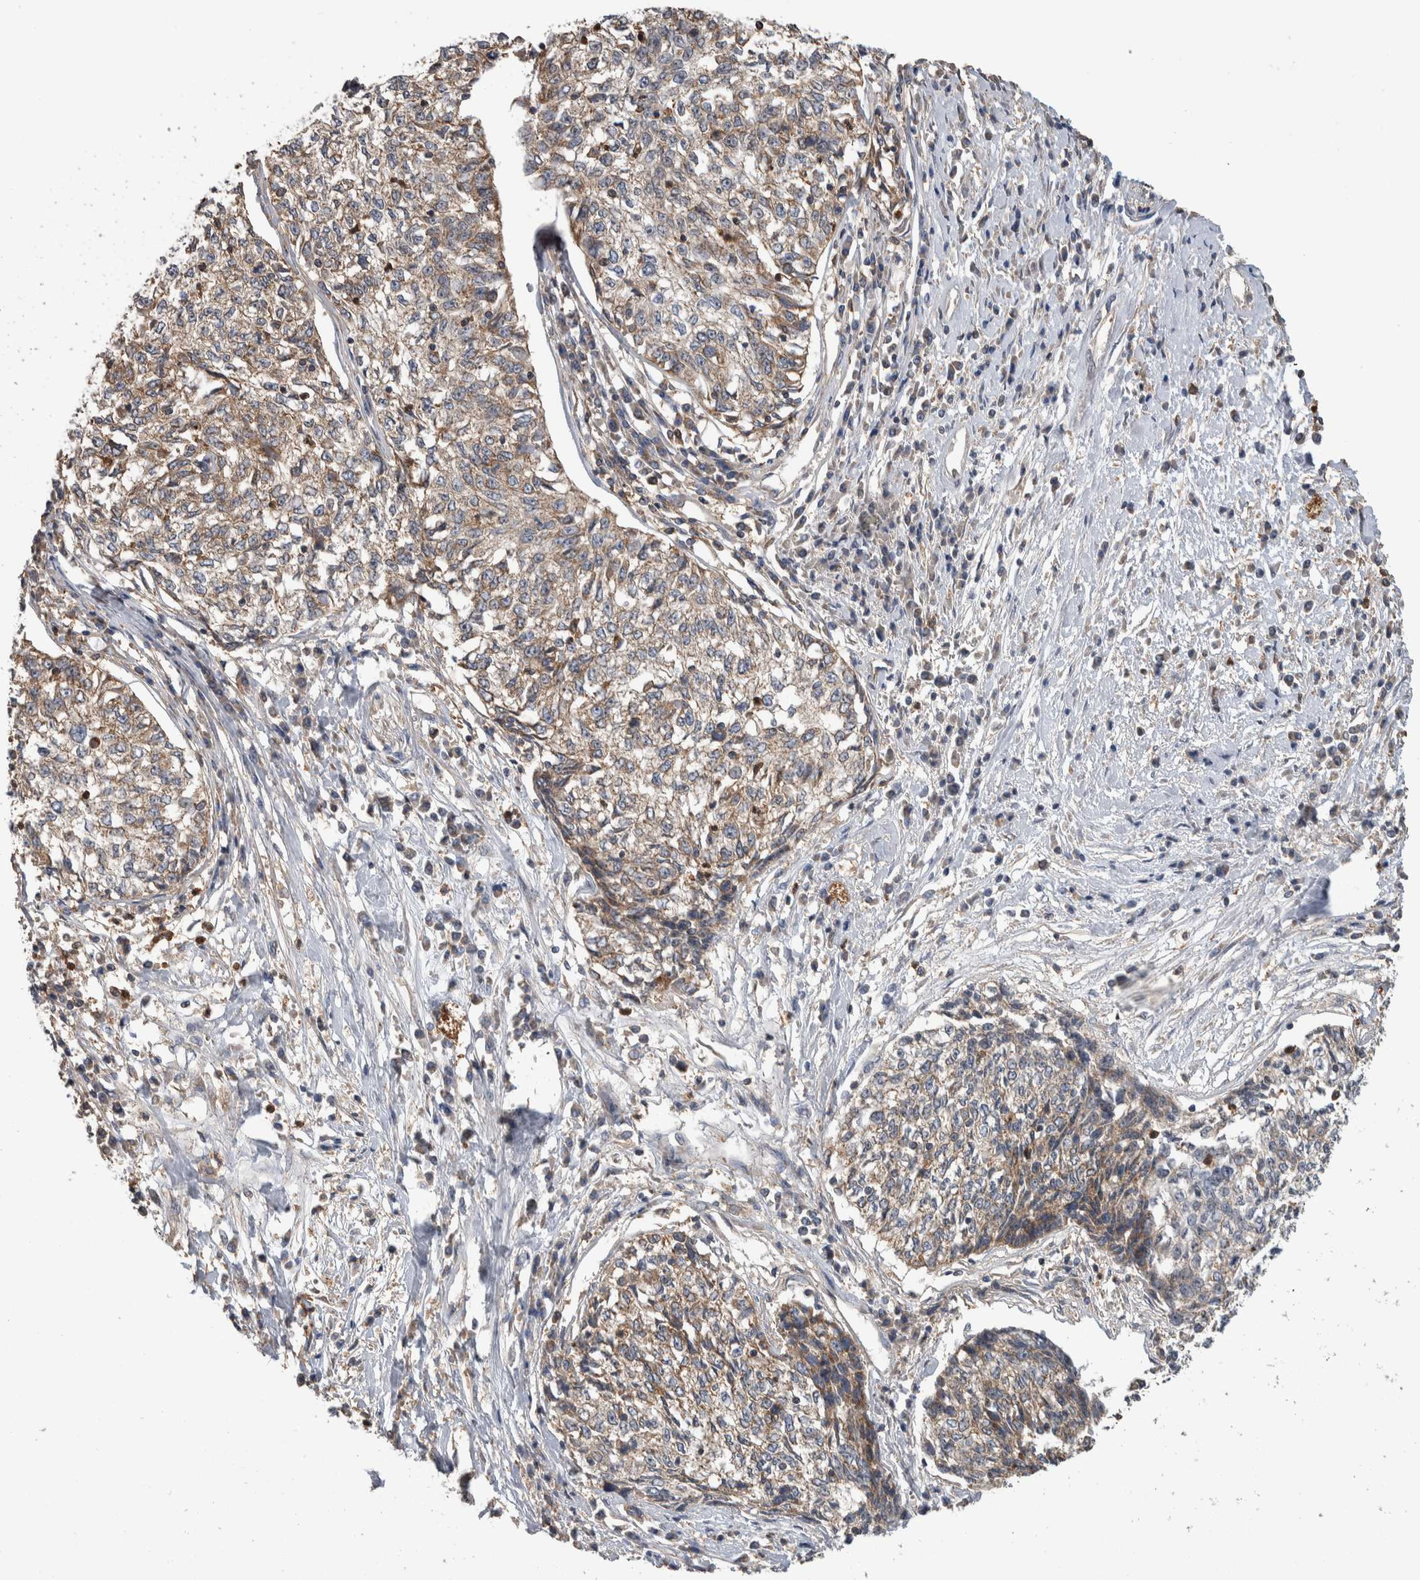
{"staining": {"intensity": "weak", "quantity": ">75%", "location": "cytoplasmic/membranous"}, "tissue": "cervical cancer", "cell_type": "Tumor cells", "image_type": "cancer", "snomed": [{"axis": "morphology", "description": "Squamous cell carcinoma, NOS"}, {"axis": "topography", "description": "Cervix"}], "caption": "Weak cytoplasmic/membranous protein staining is present in approximately >75% of tumor cells in cervical cancer (squamous cell carcinoma).", "gene": "SDCBP", "patient": {"sex": "female", "age": 57}}